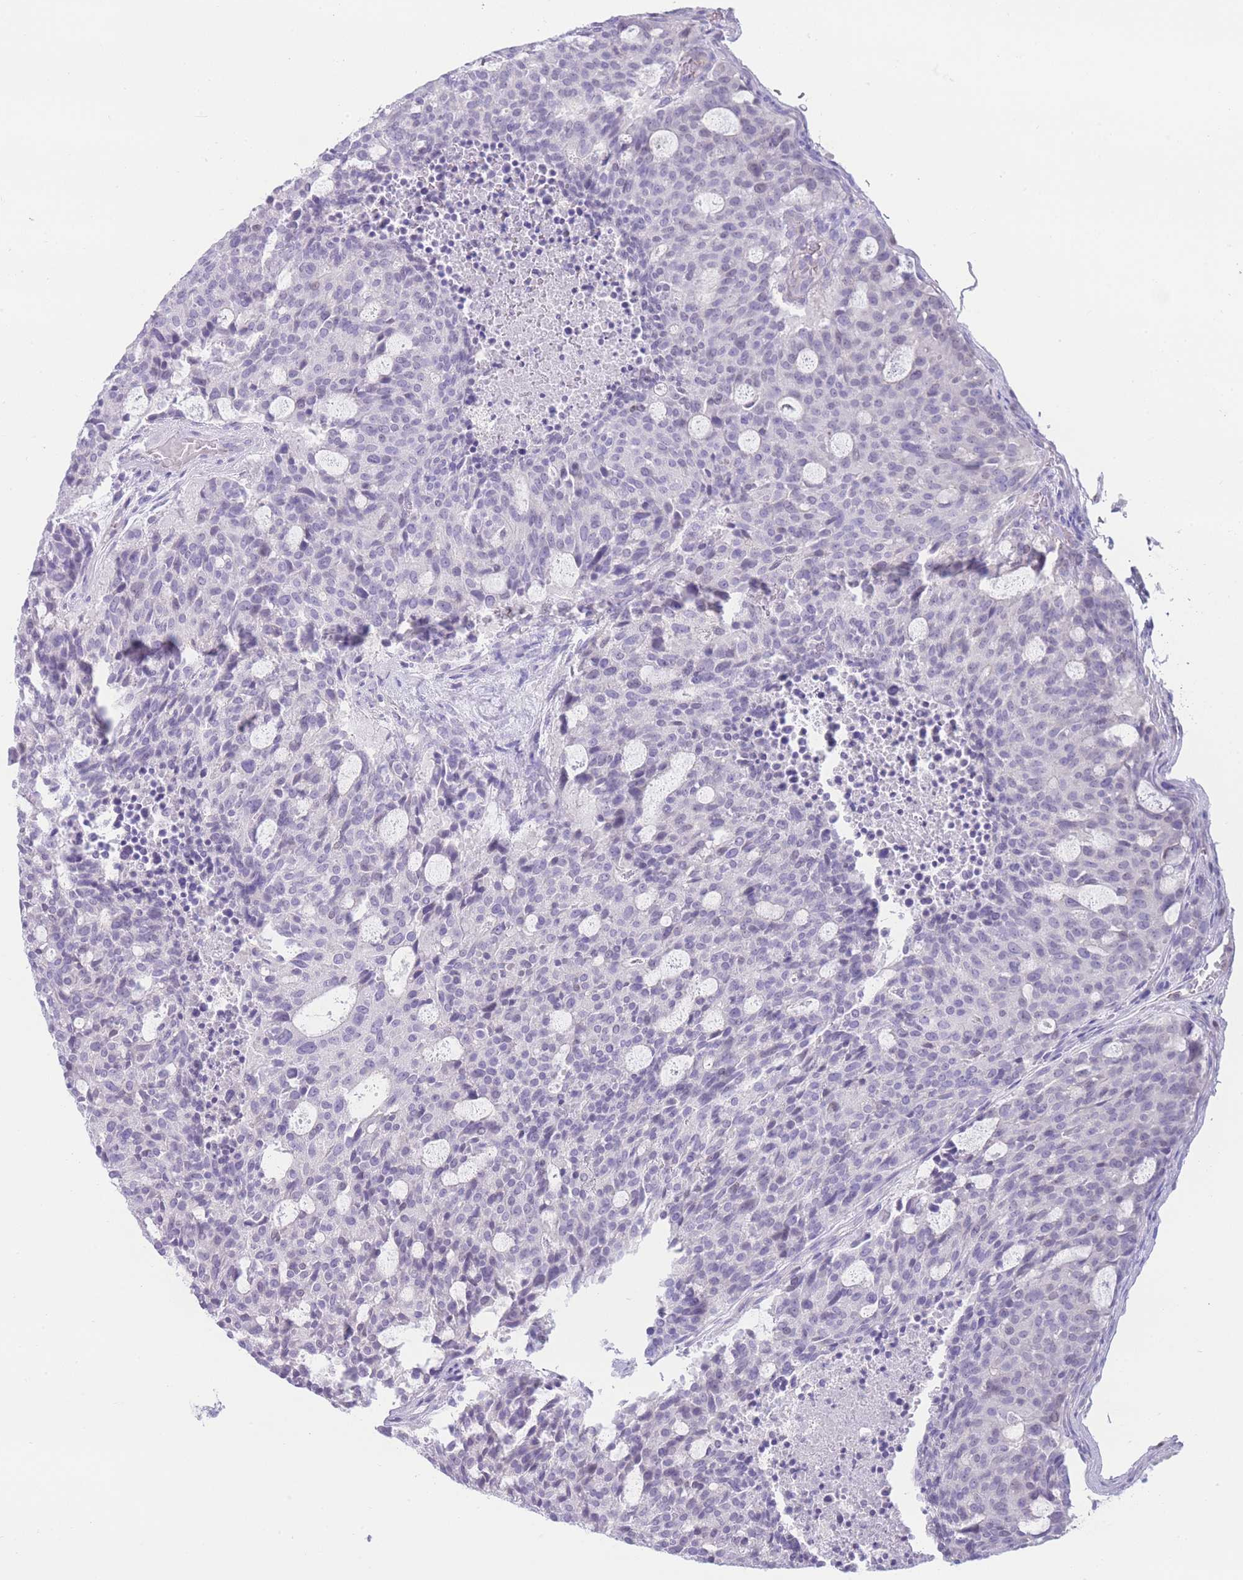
{"staining": {"intensity": "negative", "quantity": "none", "location": "none"}, "tissue": "carcinoid", "cell_type": "Tumor cells", "image_type": "cancer", "snomed": [{"axis": "morphology", "description": "Carcinoid, malignant, NOS"}, {"axis": "topography", "description": "Pancreas"}], "caption": "An image of carcinoid stained for a protein displays no brown staining in tumor cells.", "gene": "BHLHA15", "patient": {"sex": "female", "age": 54}}